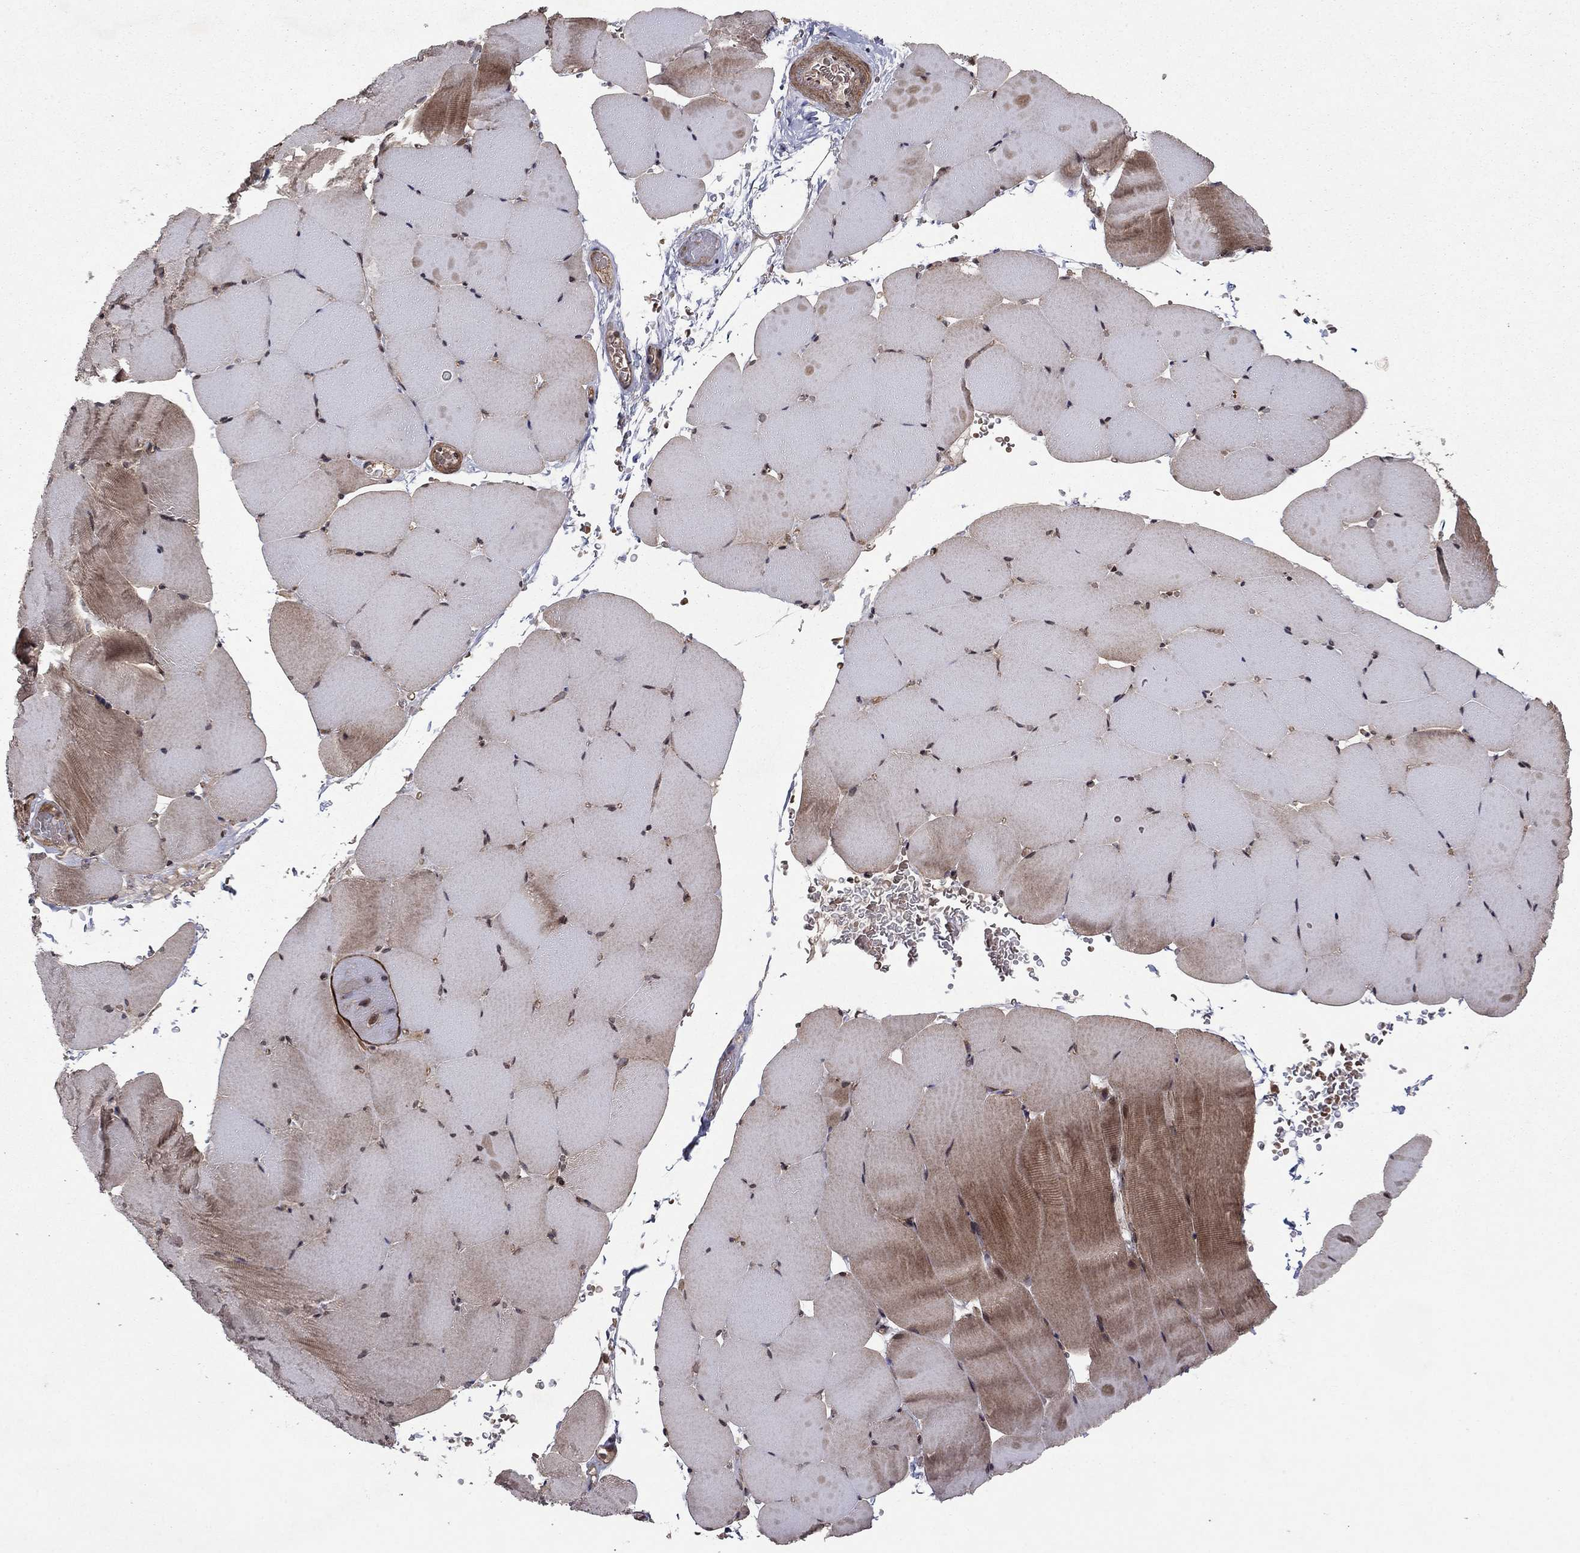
{"staining": {"intensity": "weak", "quantity": ">75%", "location": "cytoplasmic/membranous"}, "tissue": "skeletal muscle", "cell_type": "Myocytes", "image_type": "normal", "snomed": [{"axis": "morphology", "description": "Normal tissue, NOS"}, {"axis": "topography", "description": "Skeletal muscle"}], "caption": "IHC histopathology image of benign skeletal muscle: skeletal muscle stained using immunohistochemistry (IHC) demonstrates low levels of weak protein expression localized specifically in the cytoplasmic/membranous of myocytes, appearing as a cytoplasmic/membranous brown color.", "gene": "SORBS1", "patient": {"sex": "female", "age": 37}}